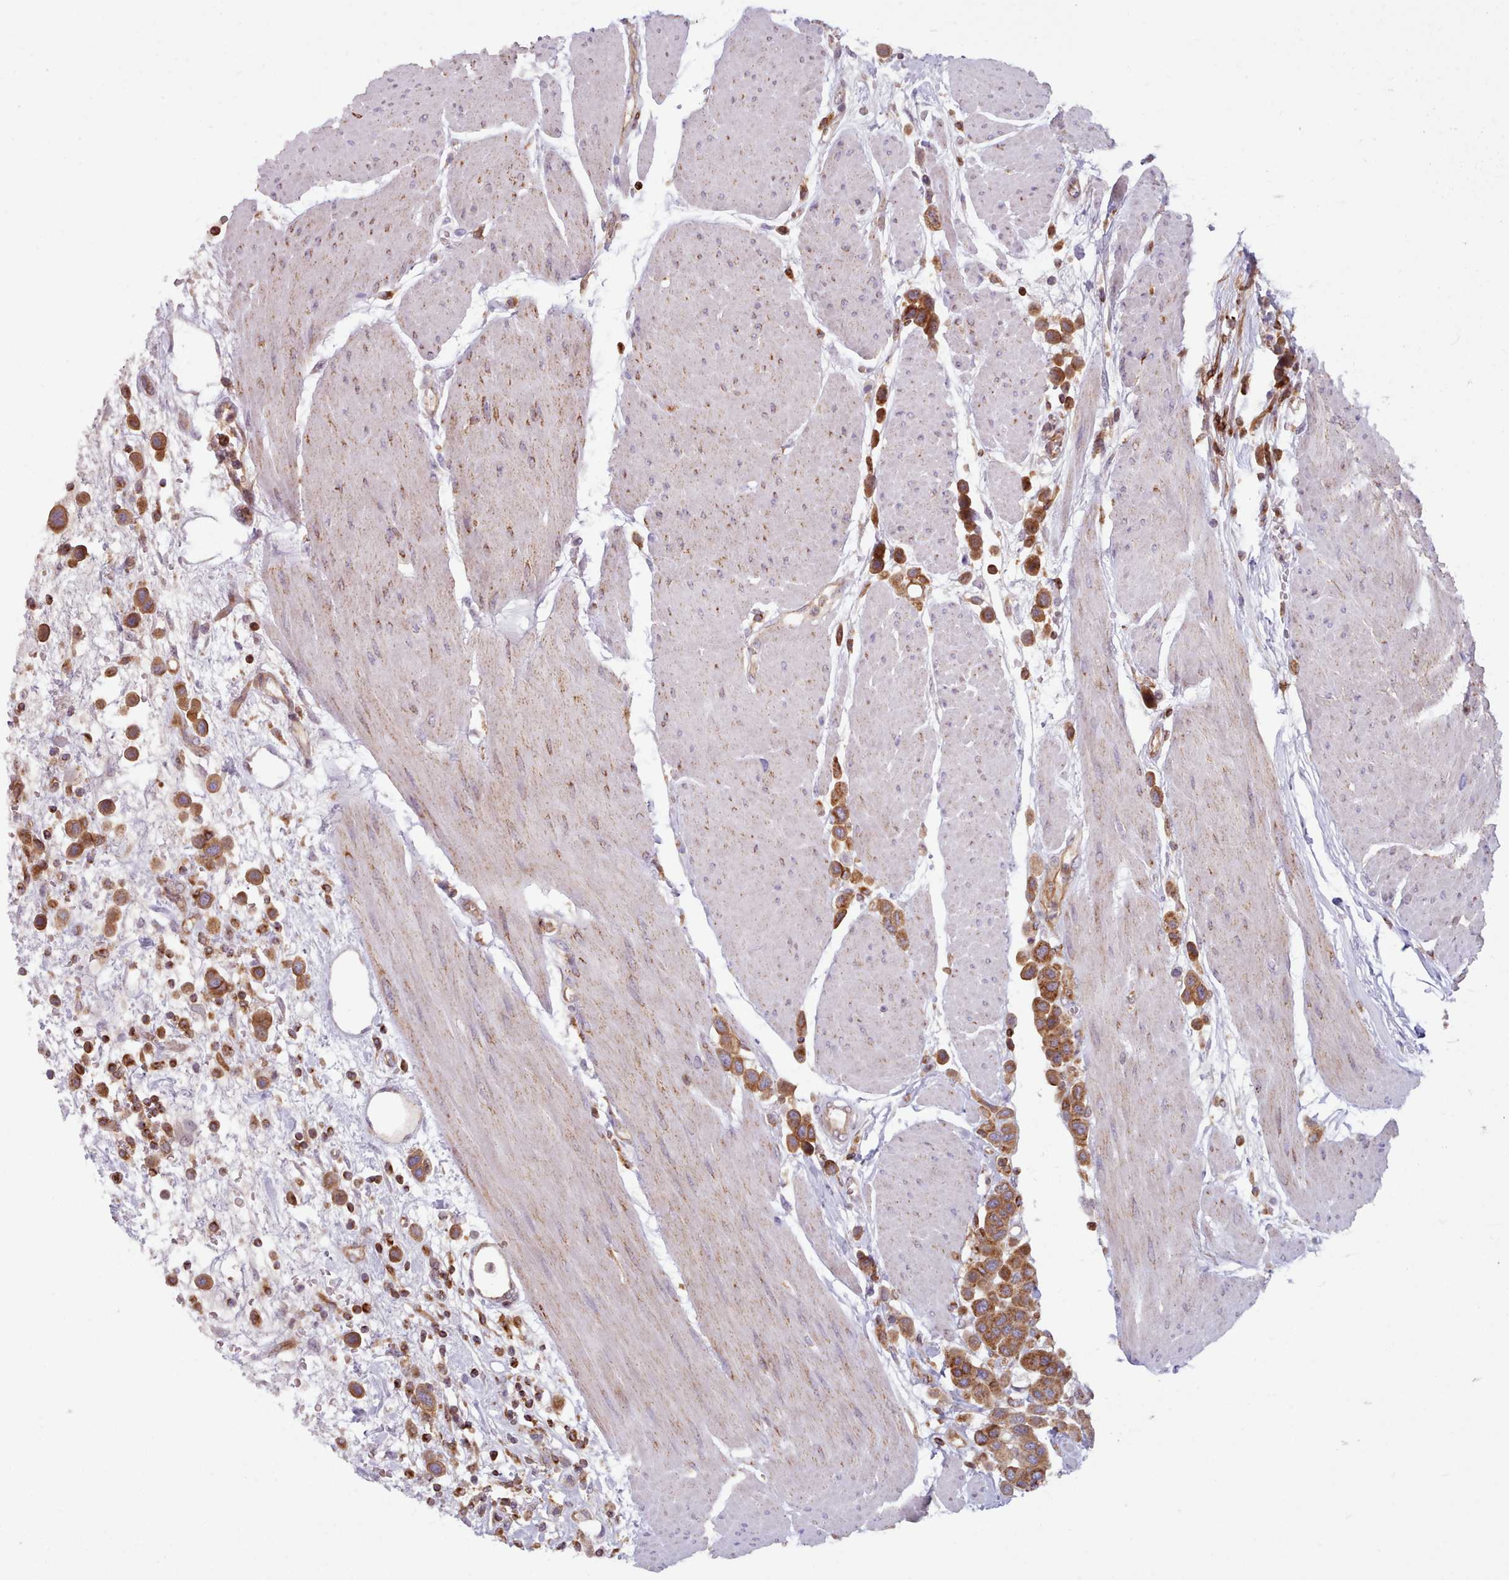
{"staining": {"intensity": "moderate", "quantity": ">75%", "location": "cytoplasmic/membranous"}, "tissue": "urothelial cancer", "cell_type": "Tumor cells", "image_type": "cancer", "snomed": [{"axis": "morphology", "description": "Urothelial carcinoma, High grade"}, {"axis": "topography", "description": "Urinary bladder"}], "caption": "This is a micrograph of immunohistochemistry (IHC) staining of urothelial carcinoma (high-grade), which shows moderate positivity in the cytoplasmic/membranous of tumor cells.", "gene": "CRYBG1", "patient": {"sex": "male", "age": 50}}